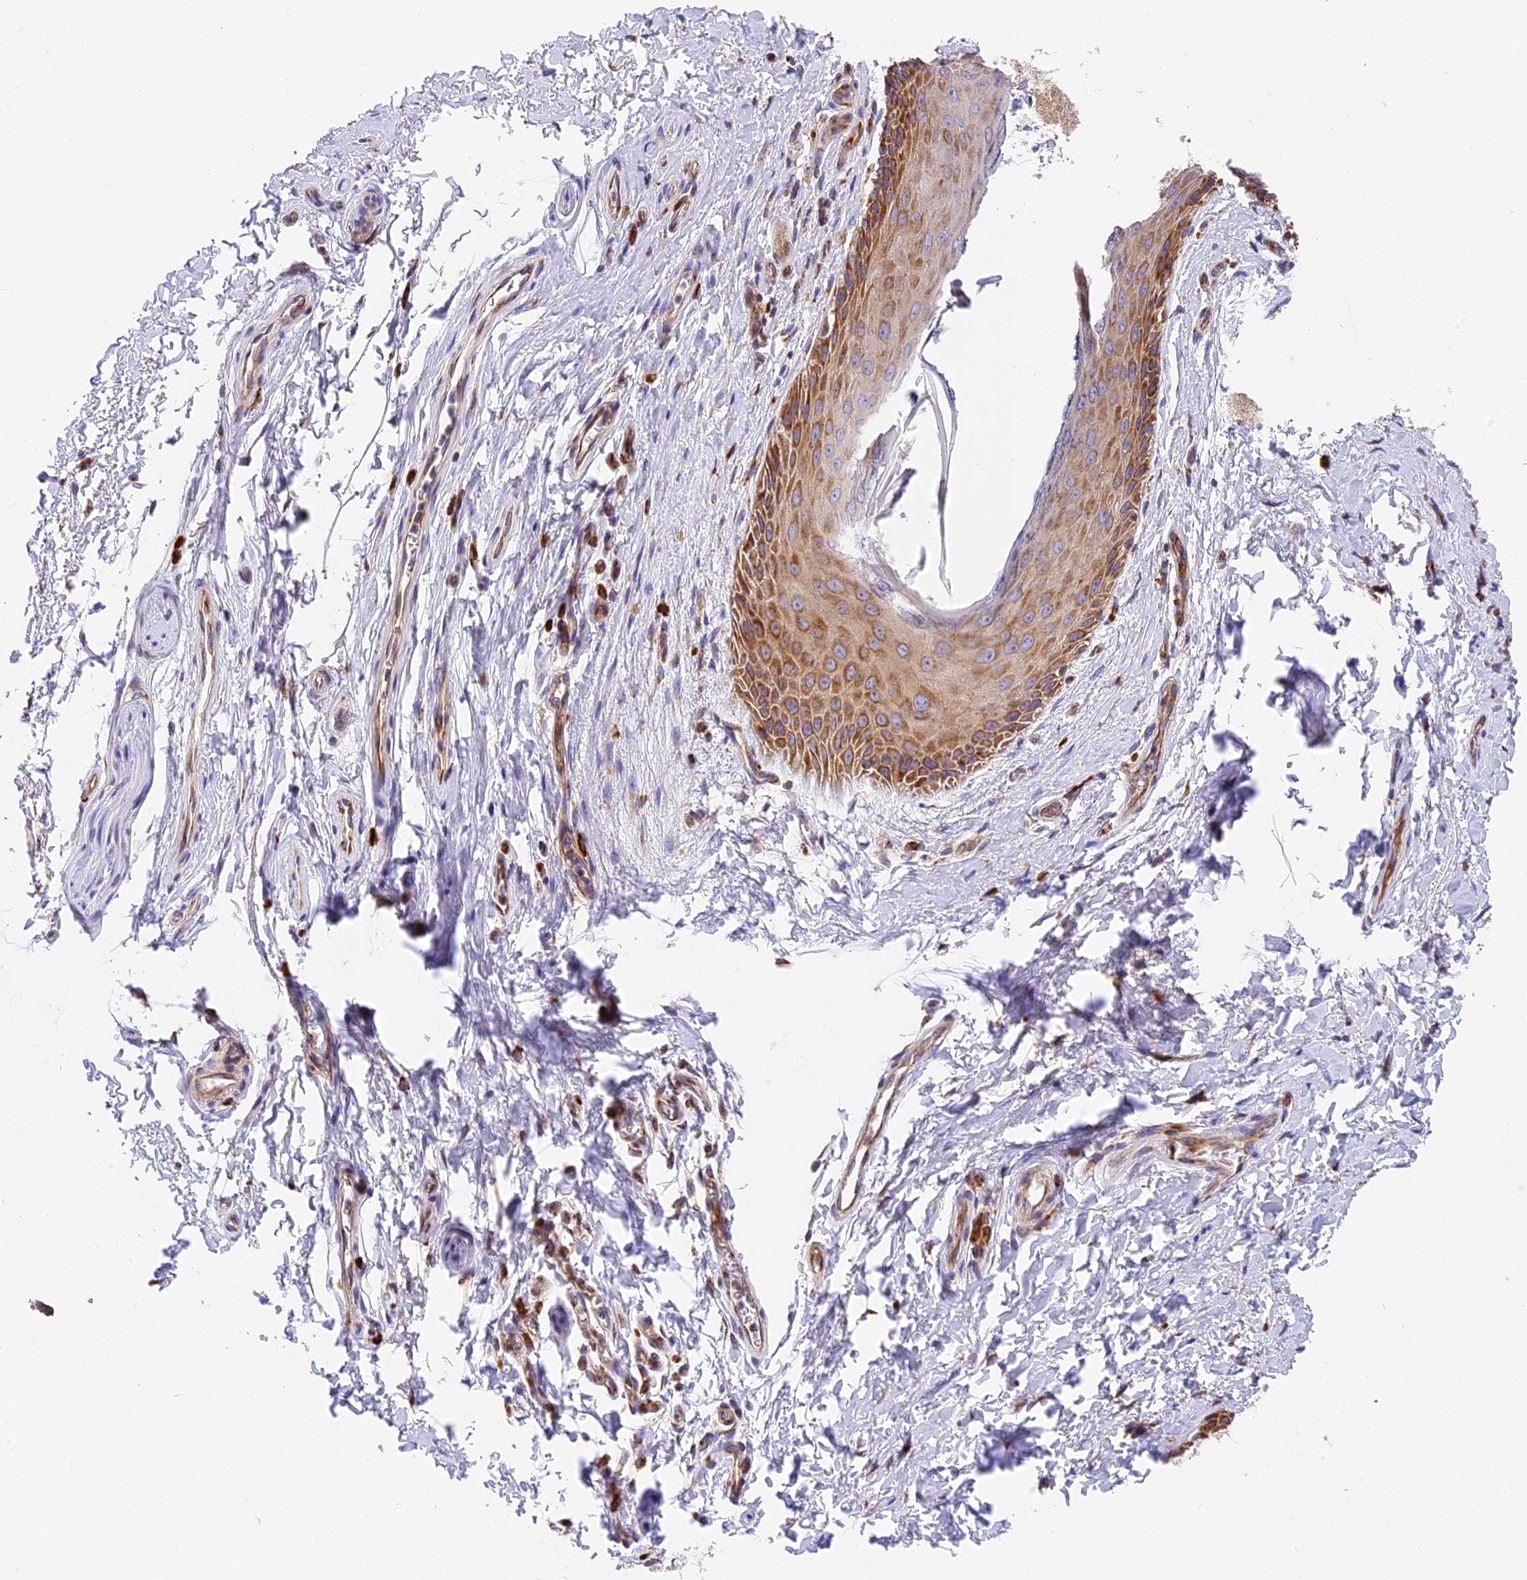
{"staining": {"intensity": "moderate", "quantity": "25%-75%", "location": "cytoplasmic/membranous"}, "tissue": "skin", "cell_type": "Epidermal cells", "image_type": "normal", "snomed": [{"axis": "morphology", "description": "Normal tissue, NOS"}, {"axis": "topography", "description": "Anal"}], "caption": "Skin stained with a brown dye reveals moderate cytoplasmic/membranous positive staining in approximately 25%-75% of epidermal cells.", "gene": "MRAS", "patient": {"sex": "male", "age": 44}}